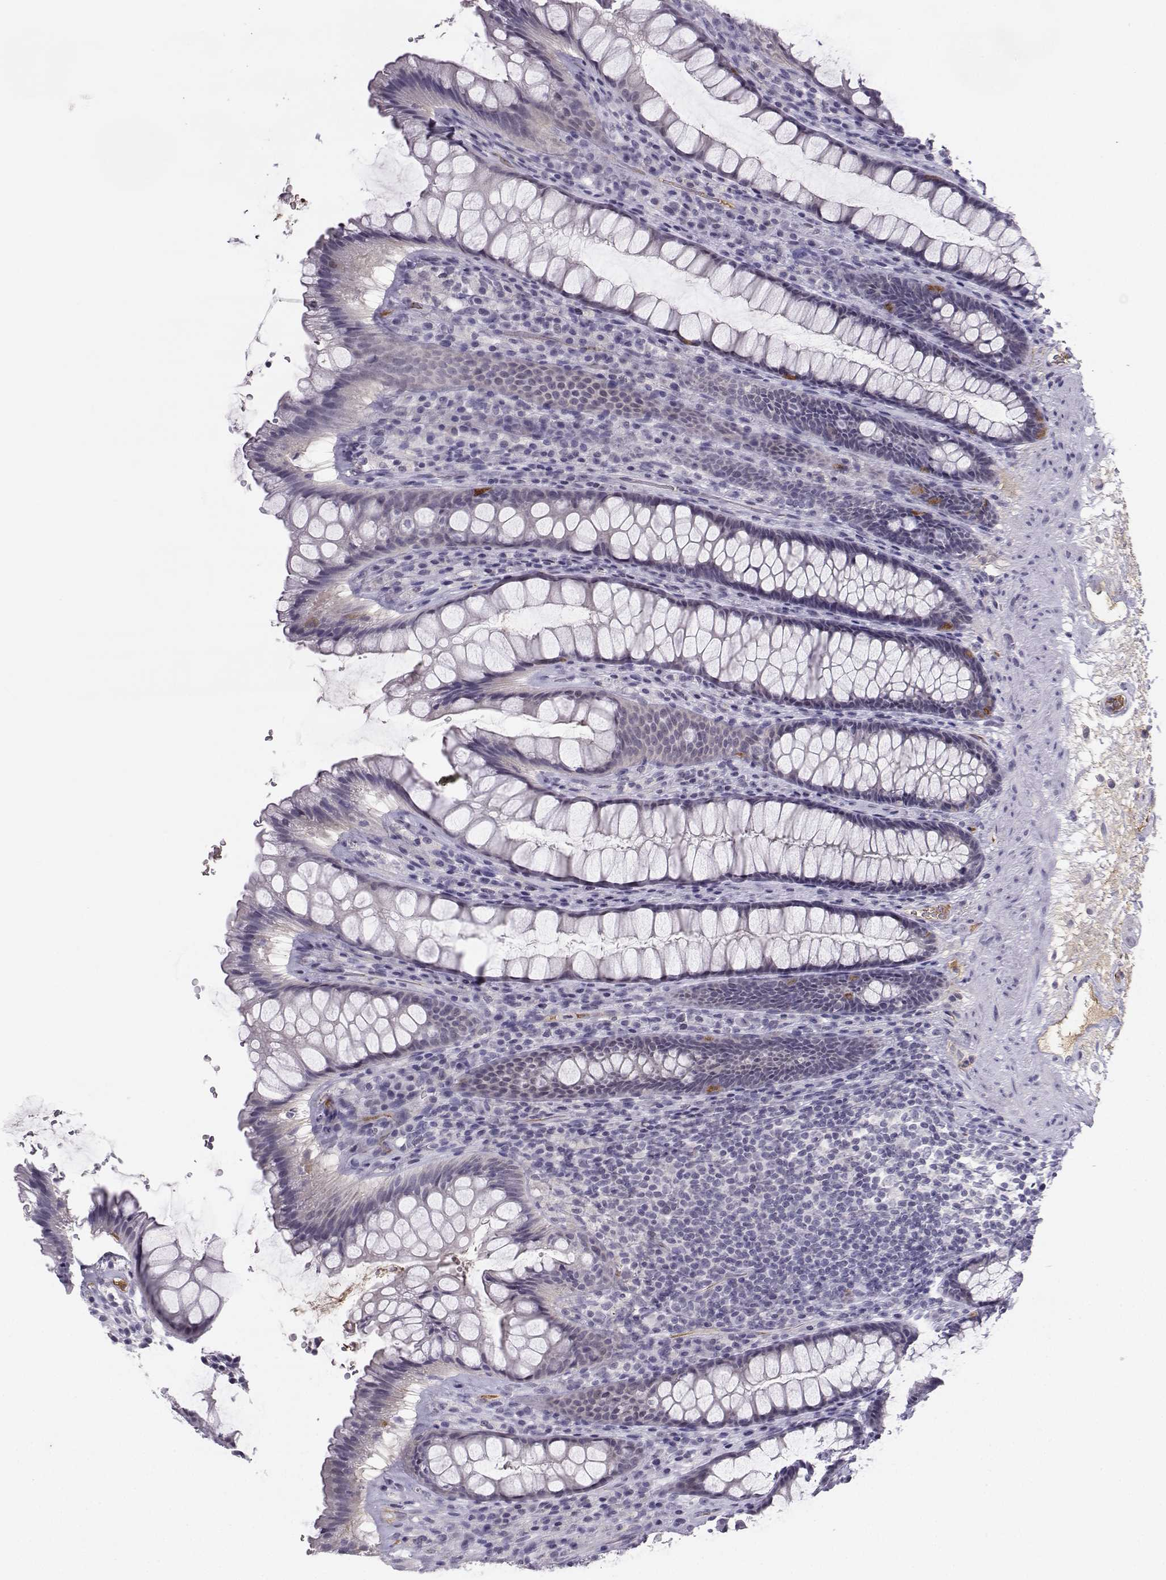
{"staining": {"intensity": "moderate", "quantity": "<25%", "location": "cytoplasmic/membranous"}, "tissue": "rectum", "cell_type": "Glandular cells", "image_type": "normal", "snomed": [{"axis": "morphology", "description": "Normal tissue, NOS"}, {"axis": "topography", "description": "Rectum"}], "caption": "Immunohistochemical staining of normal human rectum shows <25% levels of moderate cytoplasmic/membranous protein positivity in approximately <25% of glandular cells.", "gene": "LHX1", "patient": {"sex": "male", "age": 72}}